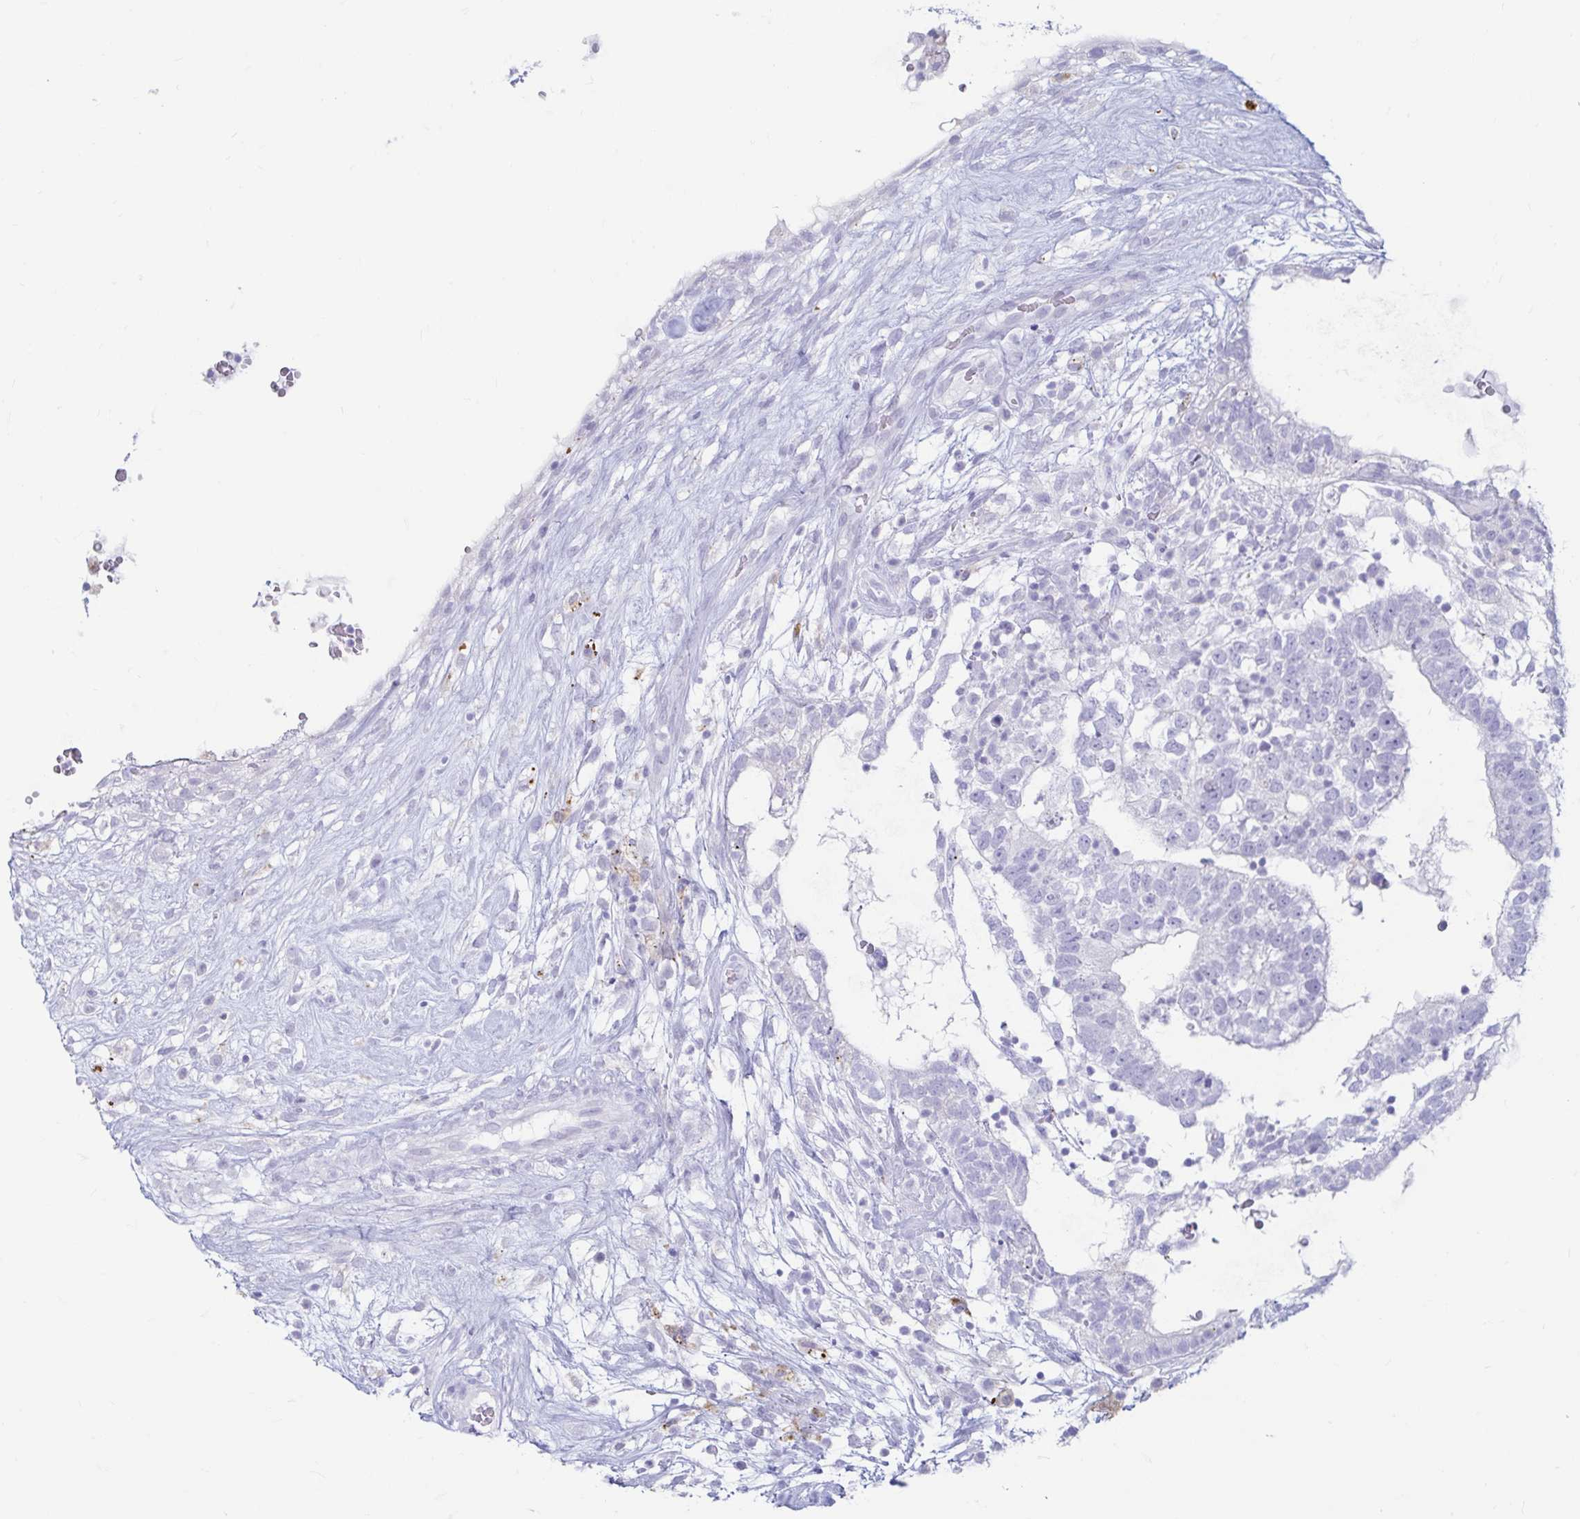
{"staining": {"intensity": "negative", "quantity": "none", "location": "none"}, "tissue": "testis cancer", "cell_type": "Tumor cells", "image_type": "cancer", "snomed": [{"axis": "morphology", "description": "Carcinoma, Embryonal, NOS"}, {"axis": "topography", "description": "Testis"}], "caption": "A high-resolution image shows IHC staining of testis embryonal carcinoma, which displays no significant positivity in tumor cells. (DAB IHC with hematoxylin counter stain).", "gene": "ERICH6", "patient": {"sex": "male", "age": 32}}